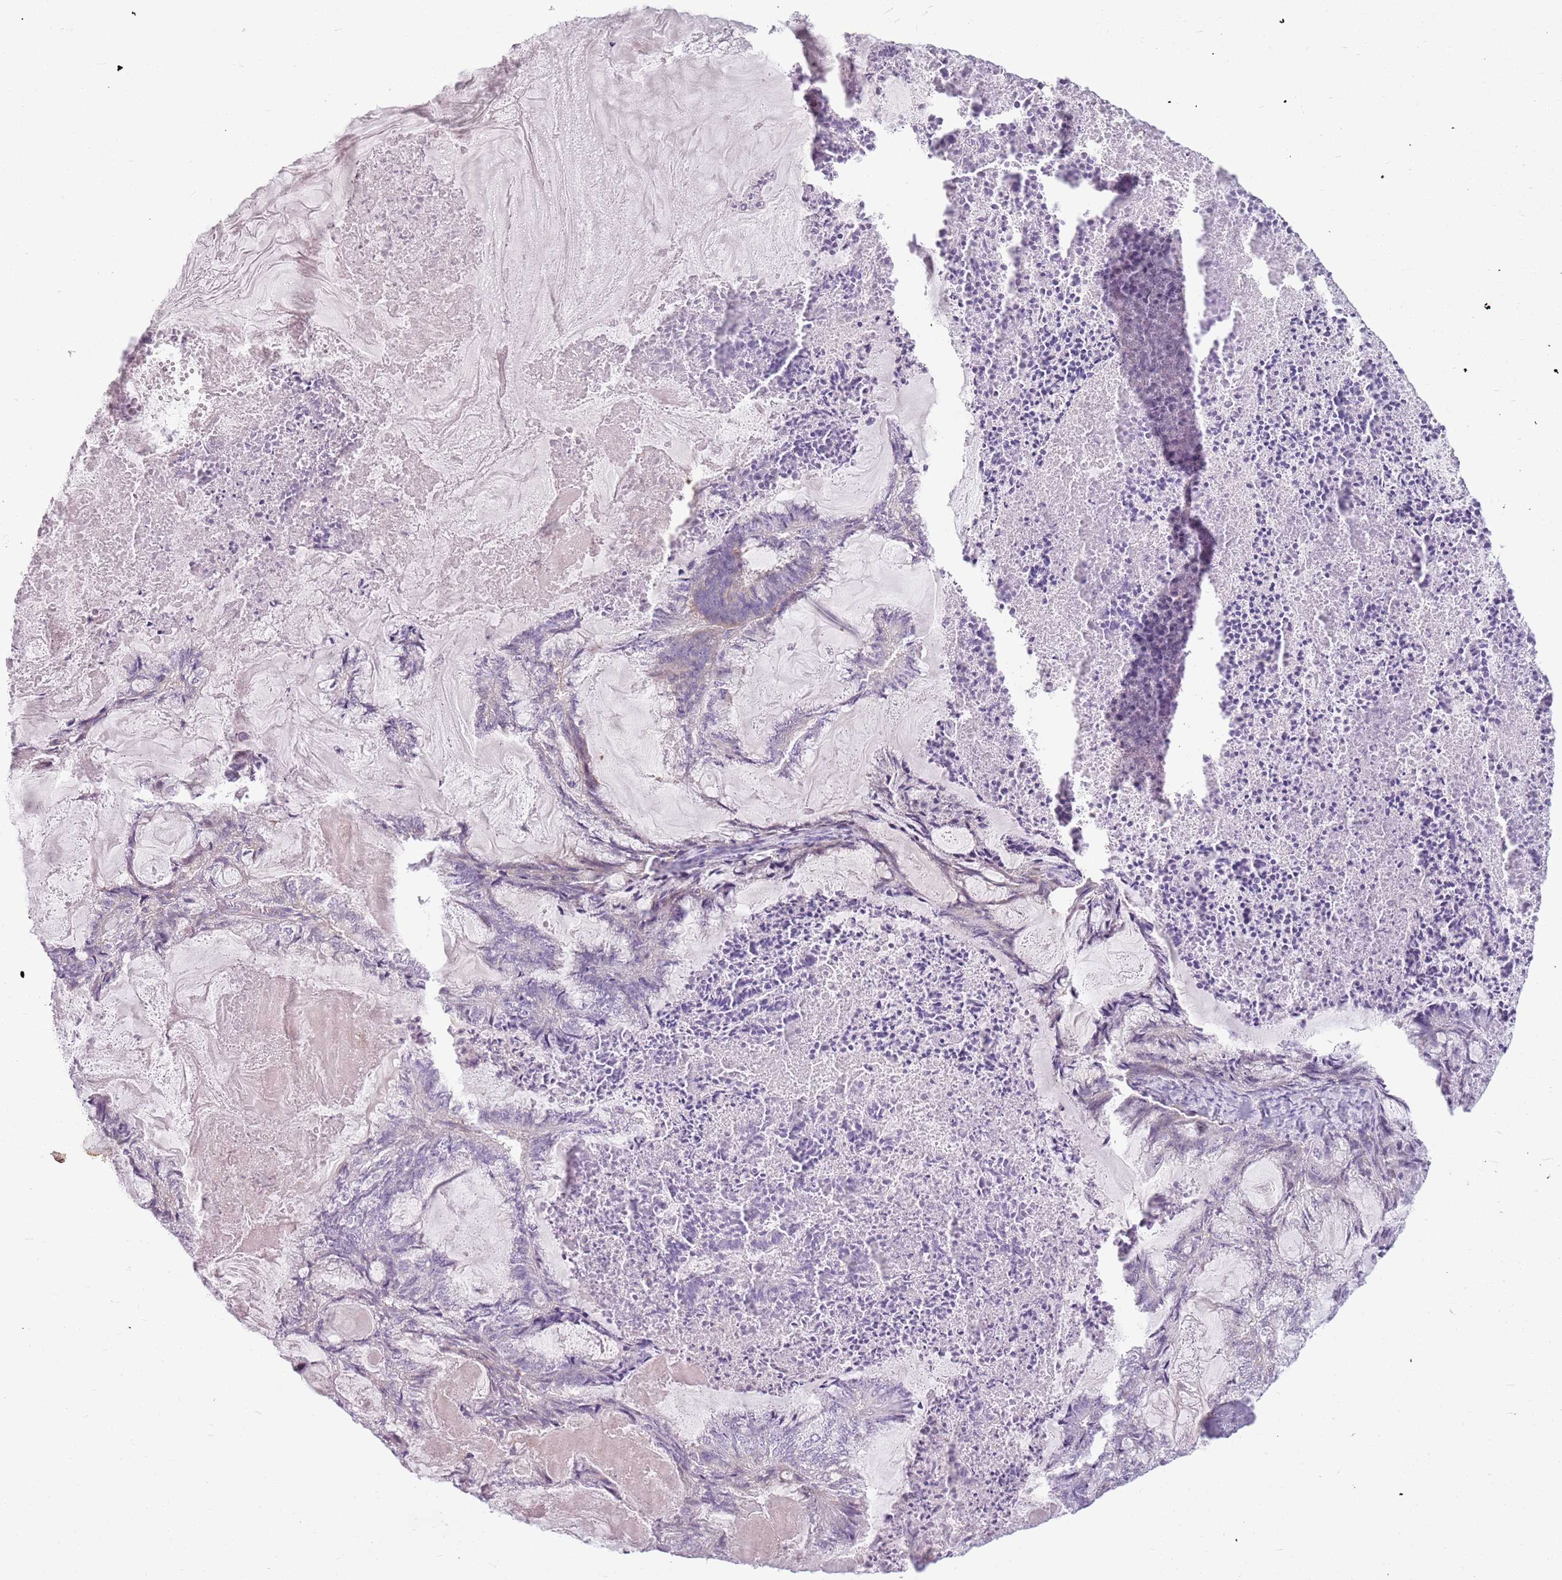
{"staining": {"intensity": "weak", "quantity": "<25%", "location": "cytoplasmic/membranous"}, "tissue": "endometrial cancer", "cell_type": "Tumor cells", "image_type": "cancer", "snomed": [{"axis": "morphology", "description": "Adenocarcinoma, NOS"}, {"axis": "topography", "description": "Endometrium"}], "caption": "A micrograph of human endometrial adenocarcinoma is negative for staining in tumor cells.", "gene": "DEFB116", "patient": {"sex": "female", "age": 86}}